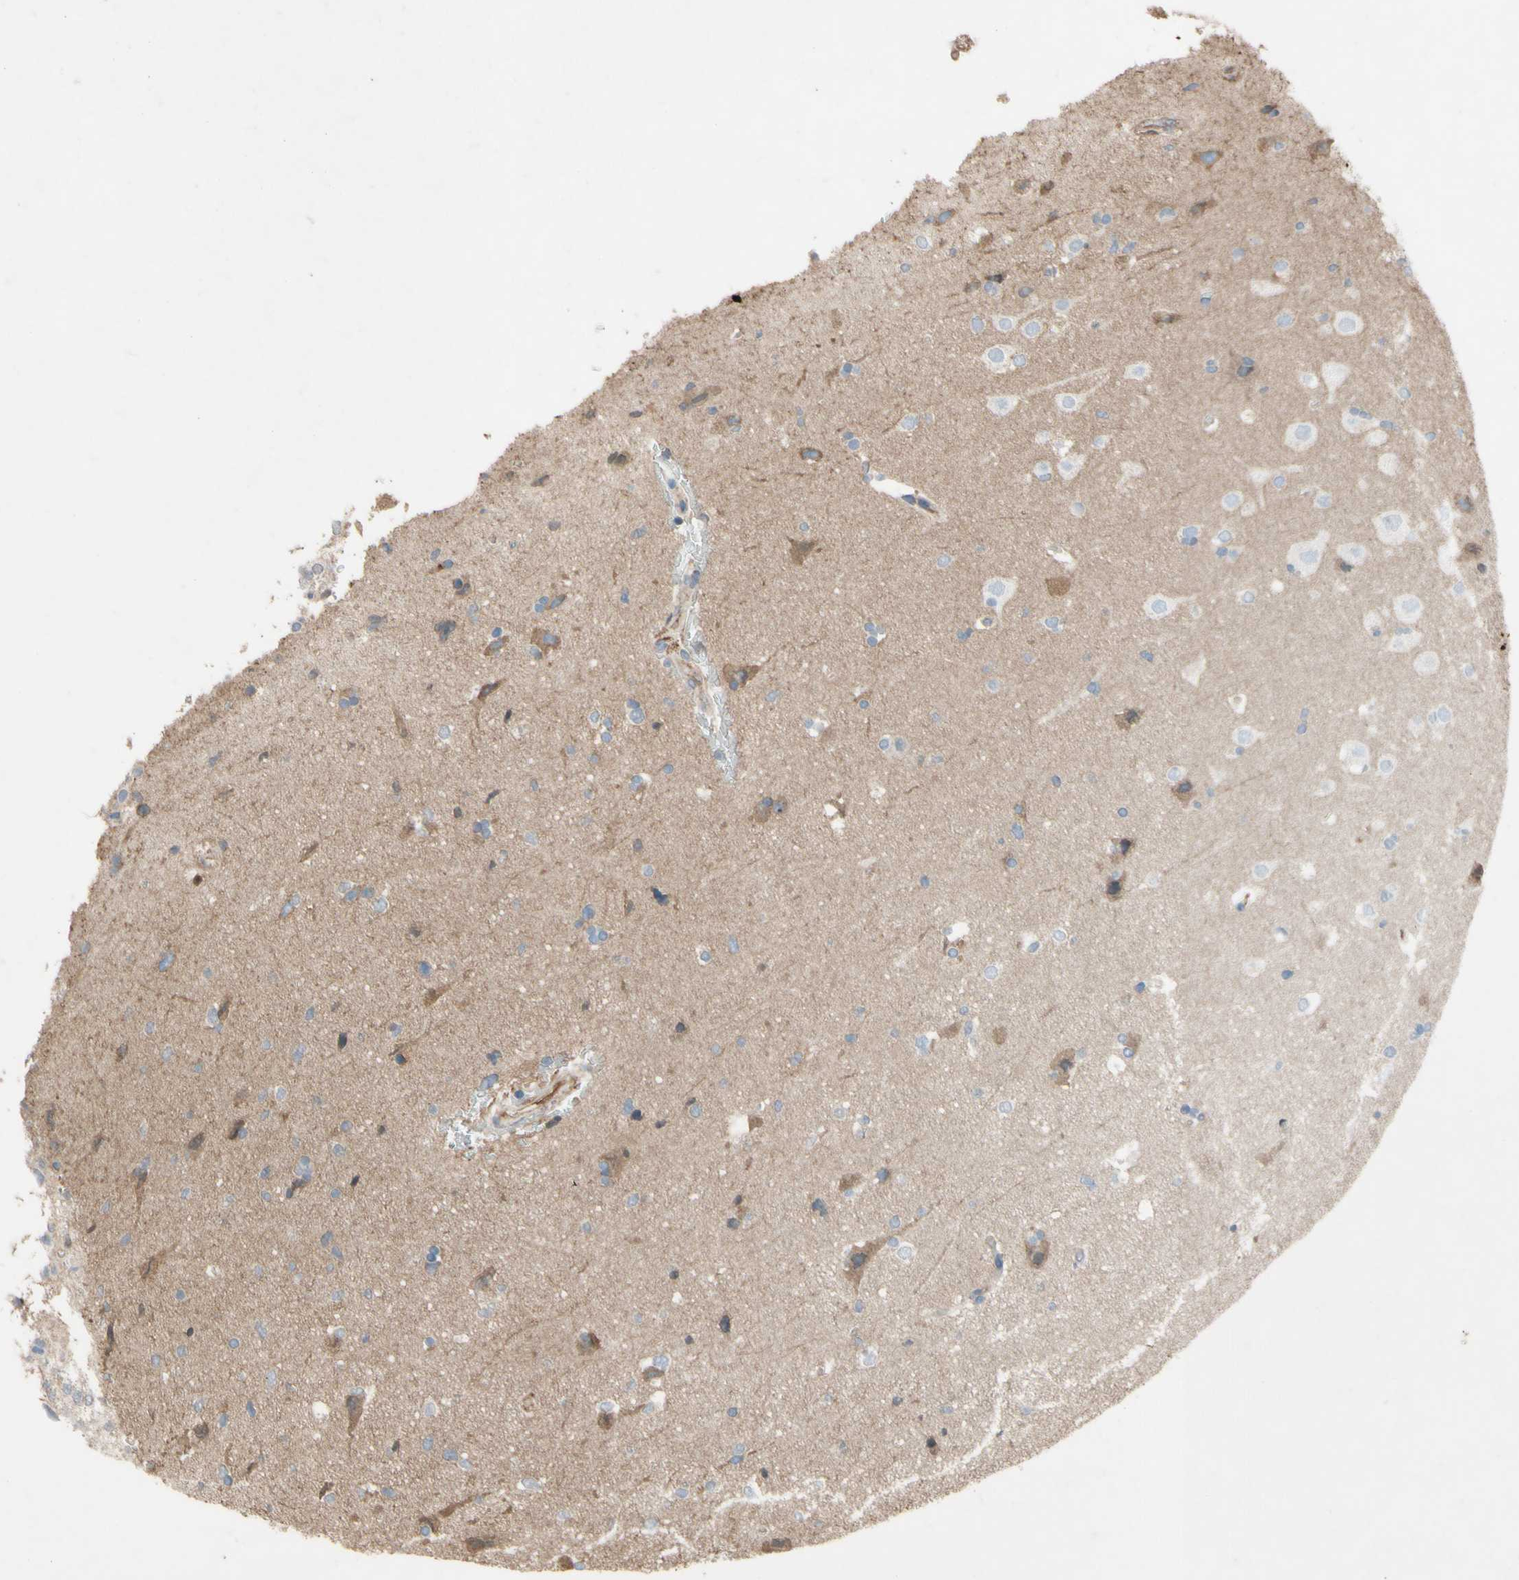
{"staining": {"intensity": "moderate", "quantity": "25%-75%", "location": "cytoplasmic/membranous"}, "tissue": "glioma", "cell_type": "Tumor cells", "image_type": "cancer", "snomed": [{"axis": "morphology", "description": "Glioma, malignant, Low grade"}, {"axis": "topography", "description": "Brain"}], "caption": "DAB immunohistochemical staining of human glioma shows moderate cytoplasmic/membranous protein expression in approximately 25%-75% of tumor cells.", "gene": "TIMP2", "patient": {"sex": "female", "age": 37}}